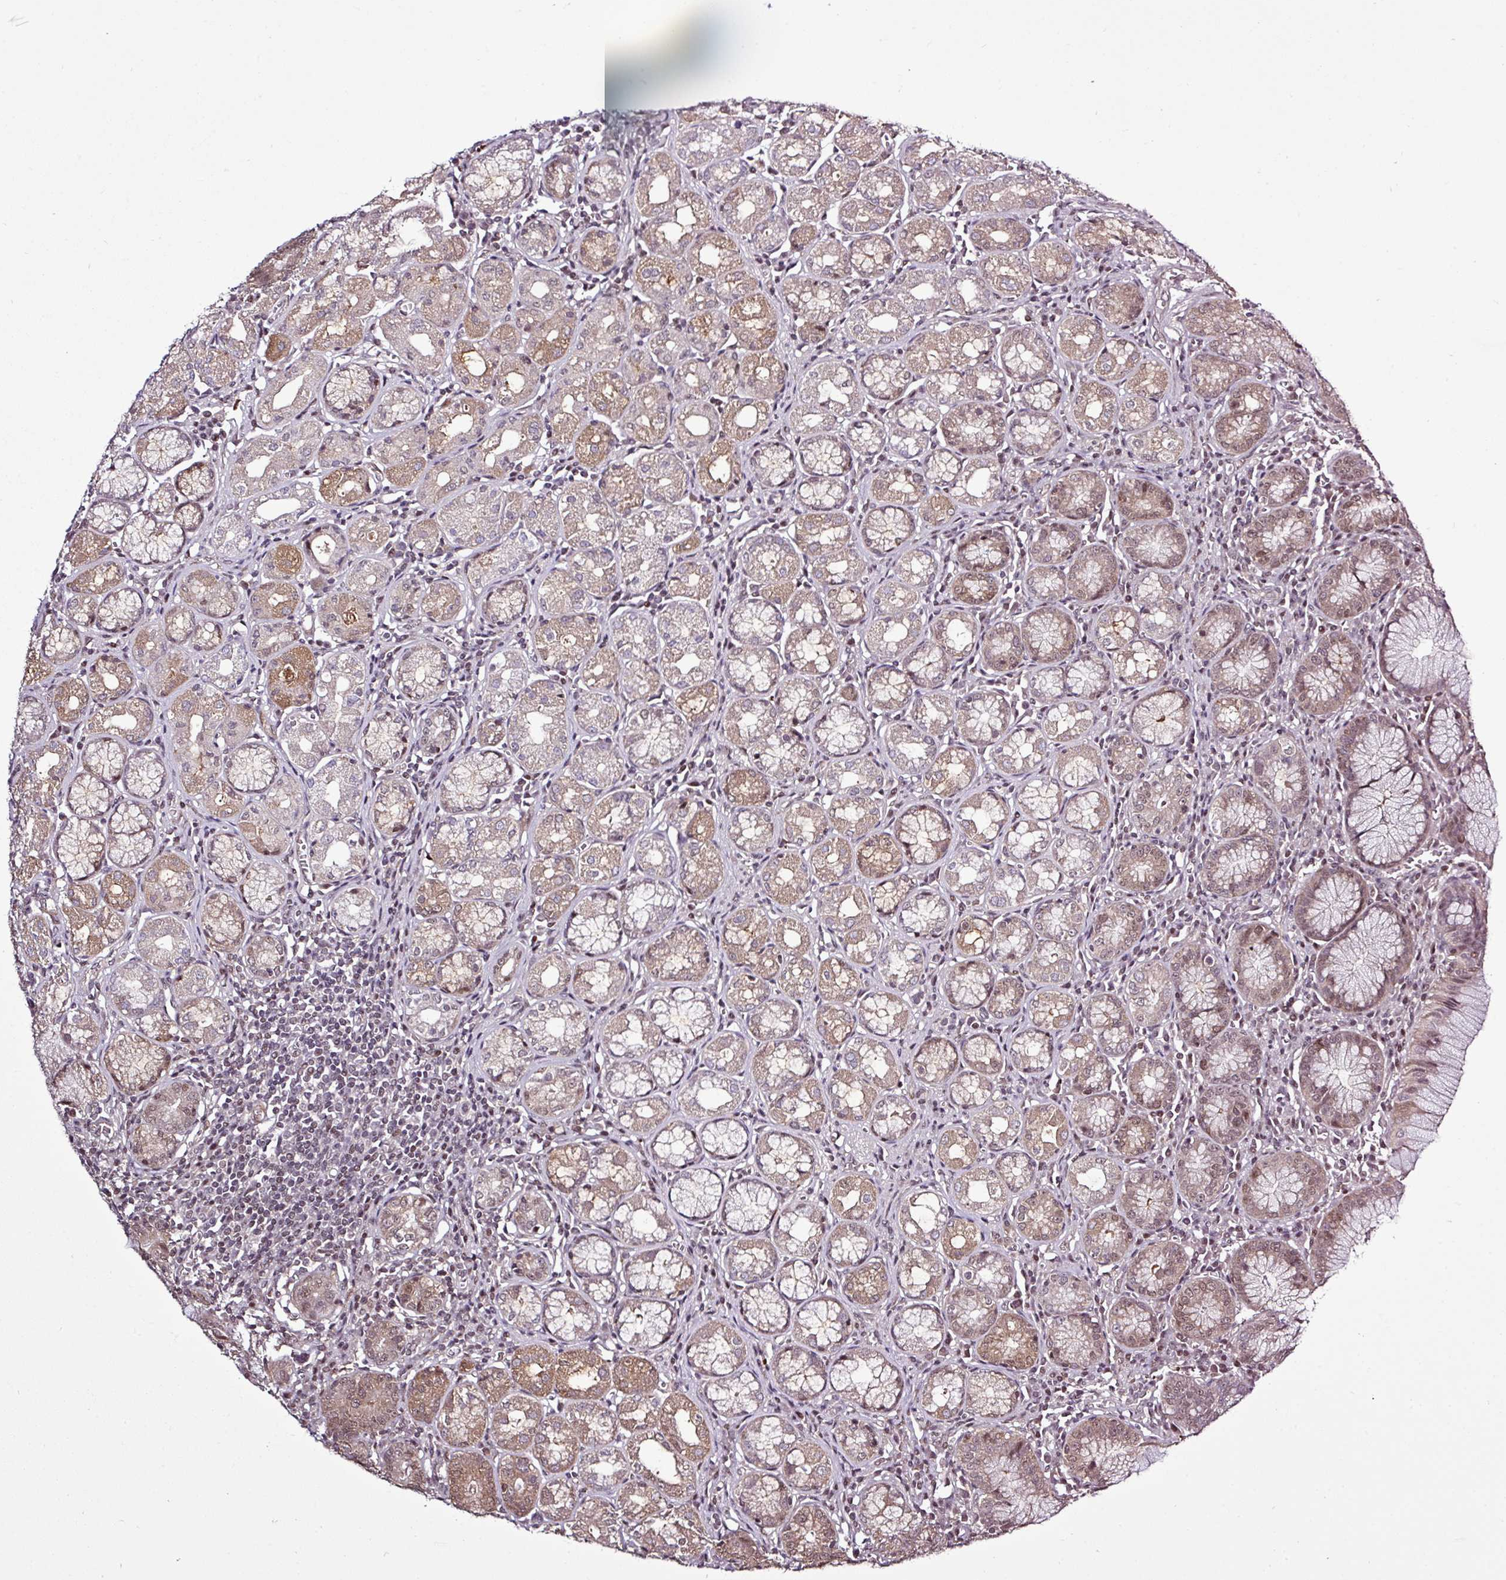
{"staining": {"intensity": "moderate", "quantity": ">75%", "location": "cytoplasmic/membranous"}, "tissue": "stomach", "cell_type": "Glandular cells", "image_type": "normal", "snomed": [{"axis": "morphology", "description": "Normal tissue, NOS"}, {"axis": "topography", "description": "Stomach"}], "caption": "Human stomach stained for a protein (brown) shows moderate cytoplasmic/membranous positive expression in approximately >75% of glandular cells.", "gene": "ITPKC", "patient": {"sex": "male", "age": 55}}